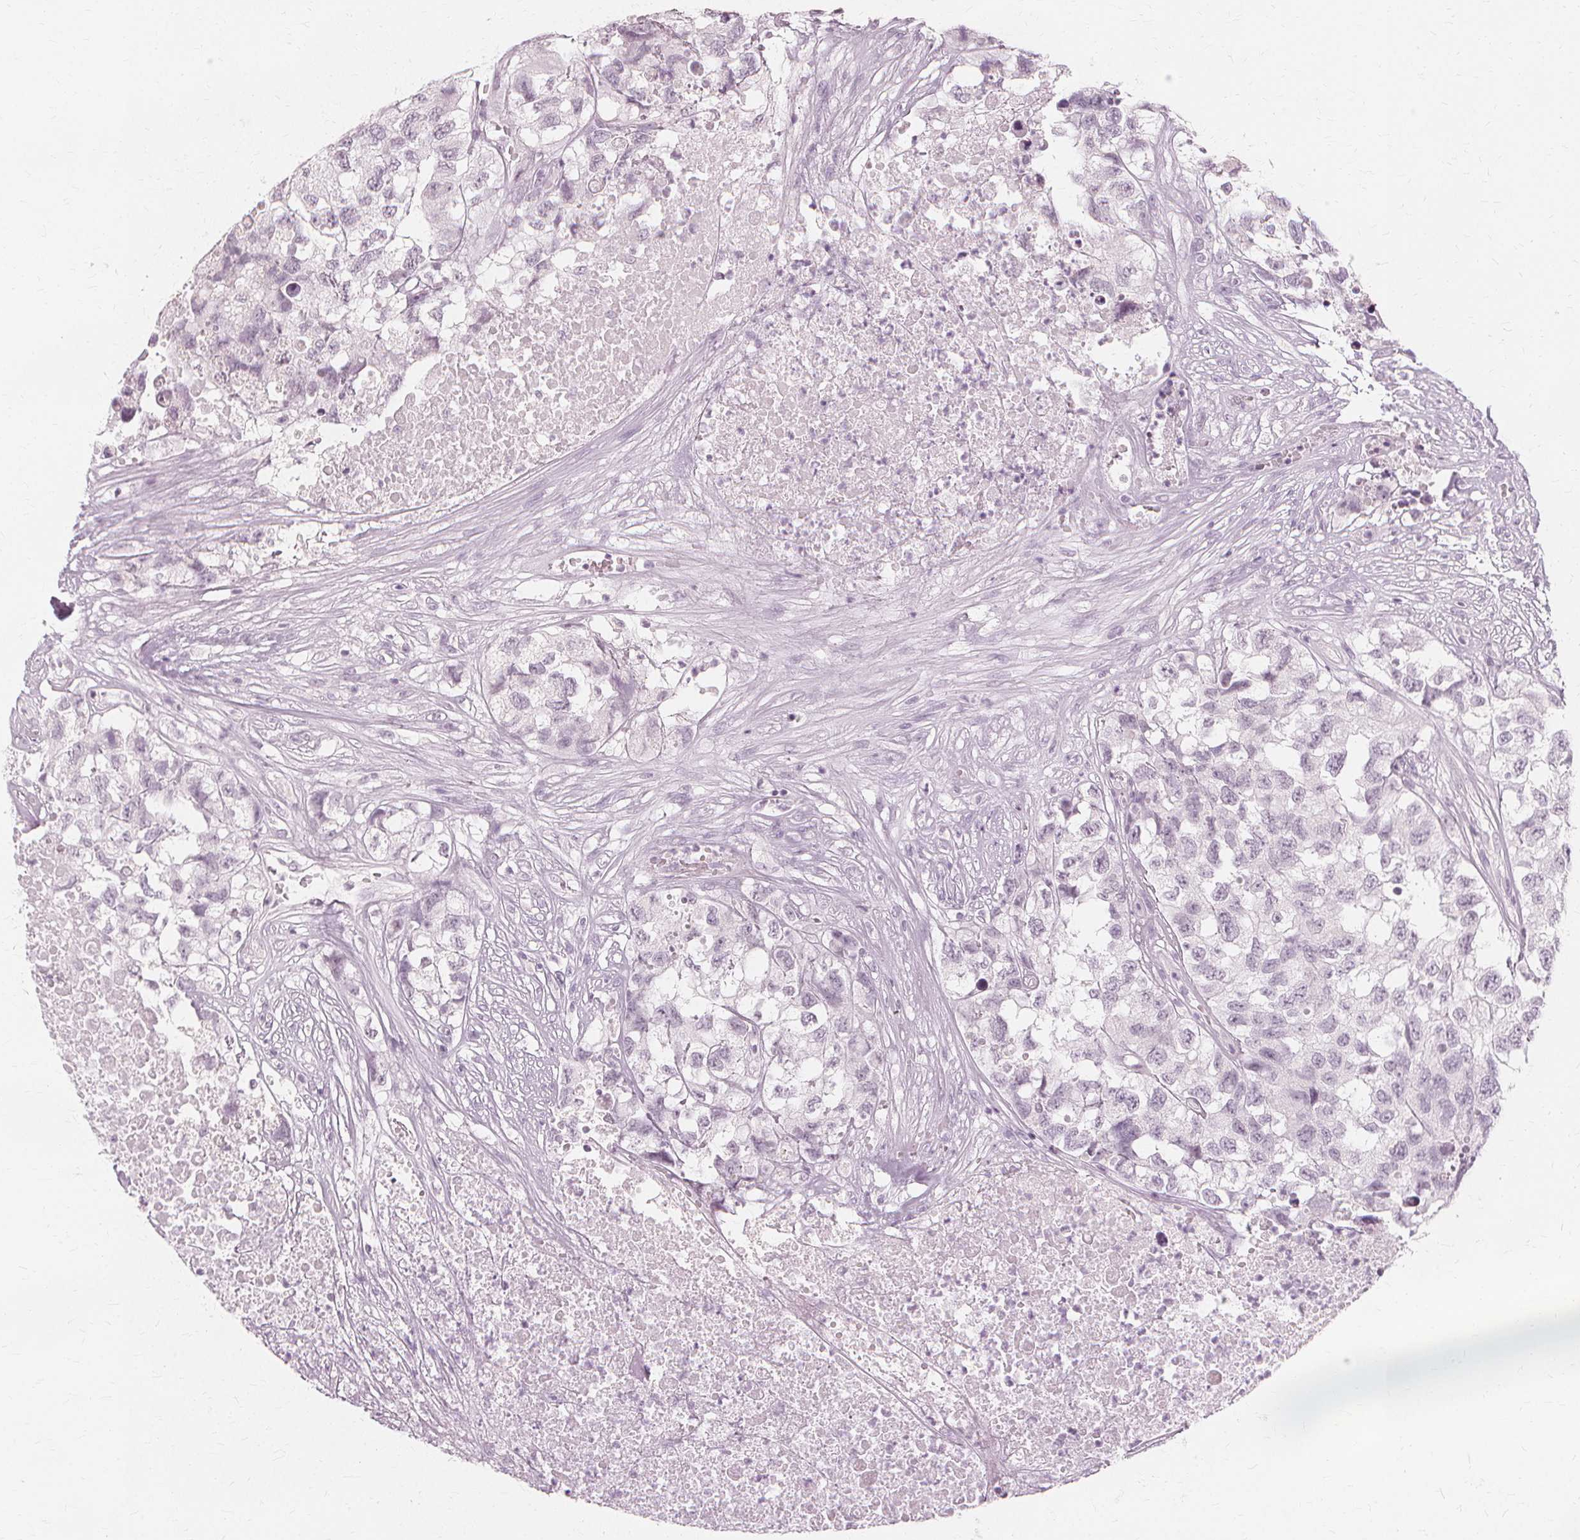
{"staining": {"intensity": "negative", "quantity": "none", "location": "none"}, "tissue": "testis cancer", "cell_type": "Tumor cells", "image_type": "cancer", "snomed": [{"axis": "morphology", "description": "Carcinoma, Embryonal, NOS"}, {"axis": "topography", "description": "Testis"}], "caption": "An image of embryonal carcinoma (testis) stained for a protein reveals no brown staining in tumor cells.", "gene": "NXPE1", "patient": {"sex": "male", "age": 83}}